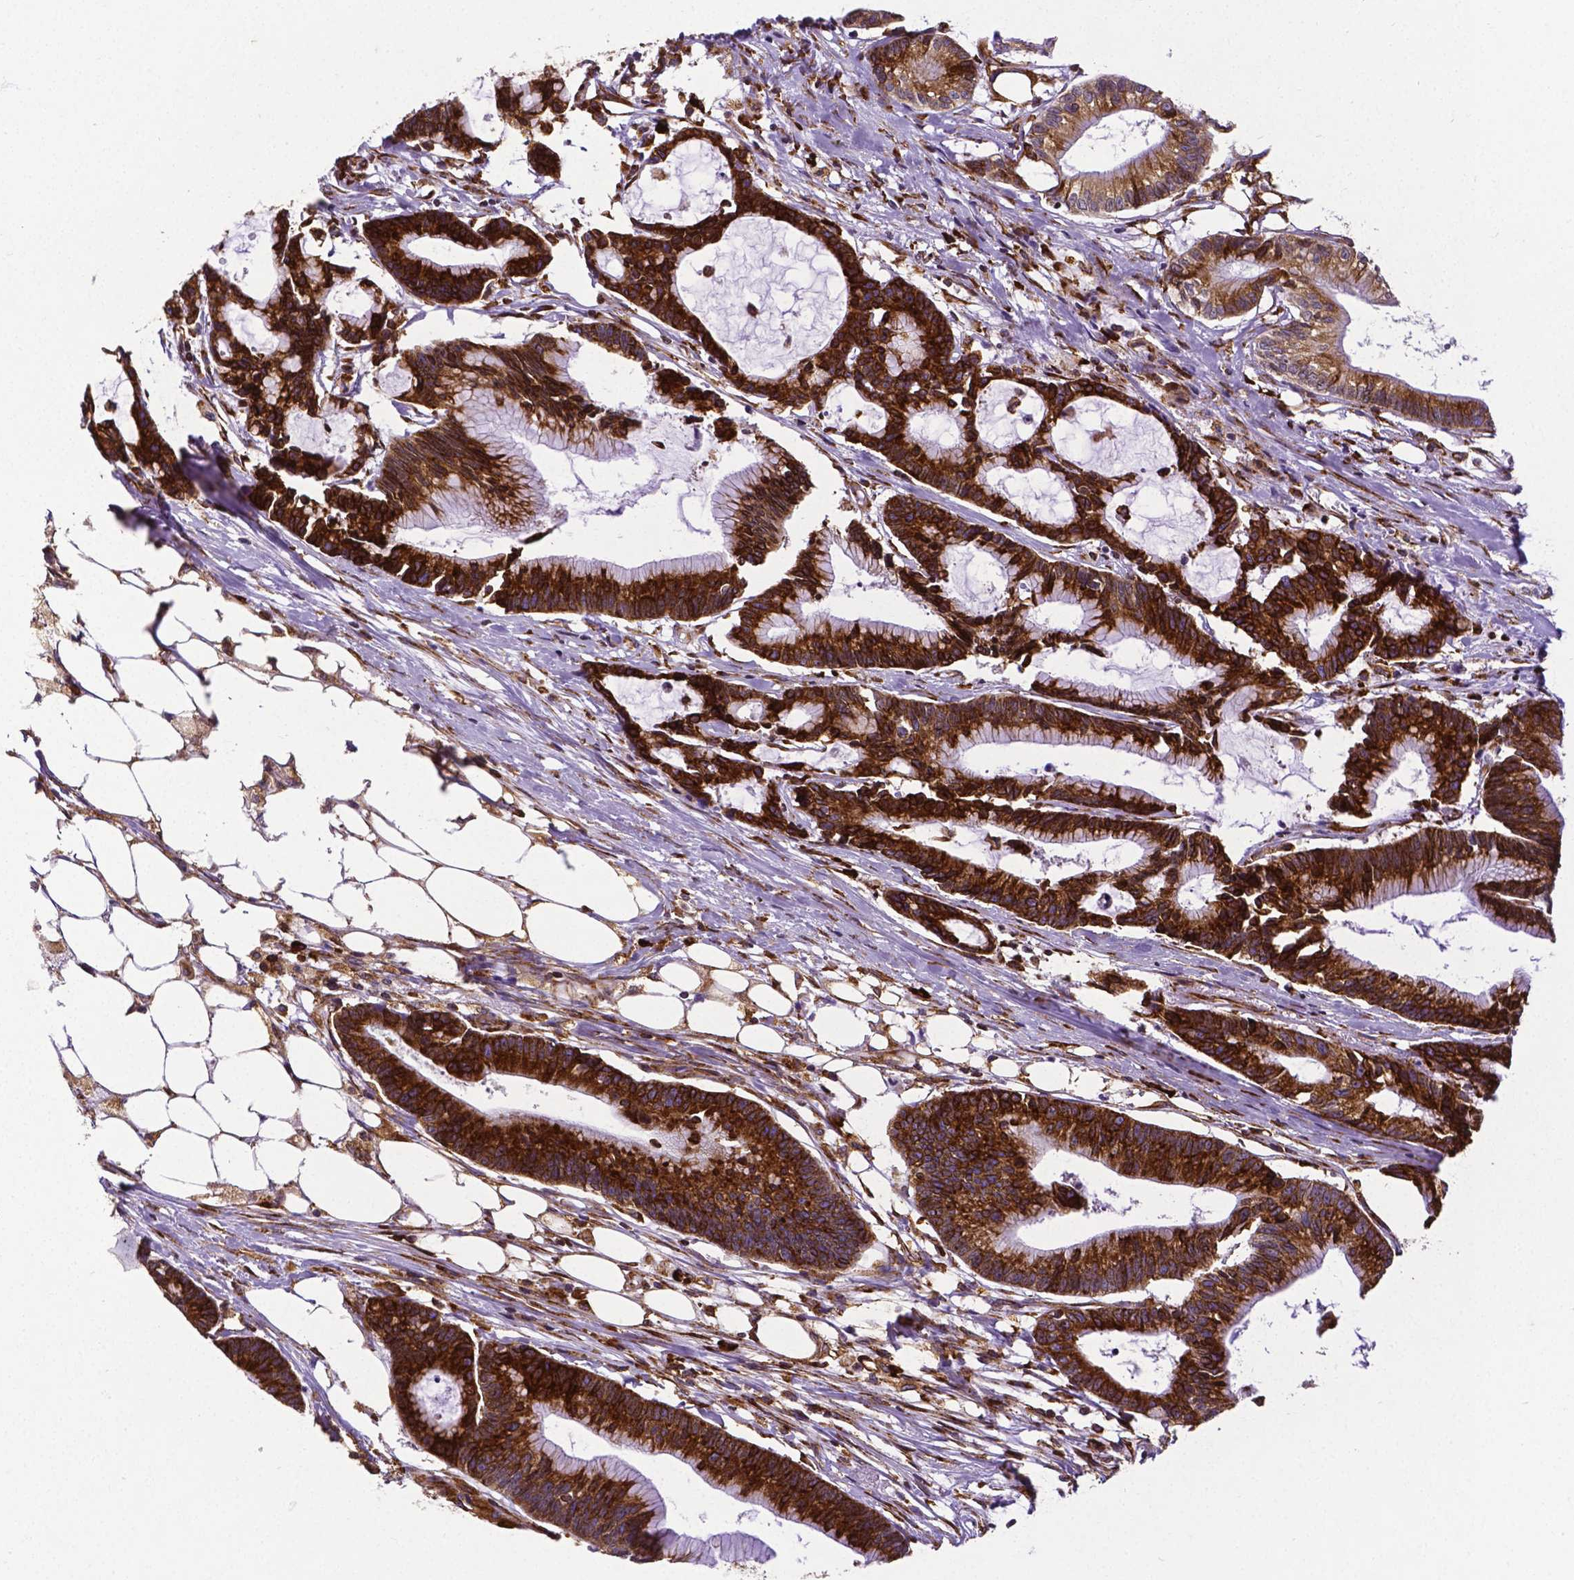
{"staining": {"intensity": "strong", "quantity": ">75%", "location": "cytoplasmic/membranous"}, "tissue": "colorectal cancer", "cell_type": "Tumor cells", "image_type": "cancer", "snomed": [{"axis": "morphology", "description": "Adenocarcinoma, NOS"}, {"axis": "topography", "description": "Colon"}], "caption": "An image of human colorectal cancer (adenocarcinoma) stained for a protein reveals strong cytoplasmic/membranous brown staining in tumor cells. (IHC, brightfield microscopy, high magnification).", "gene": "MTDH", "patient": {"sex": "female", "age": 78}}